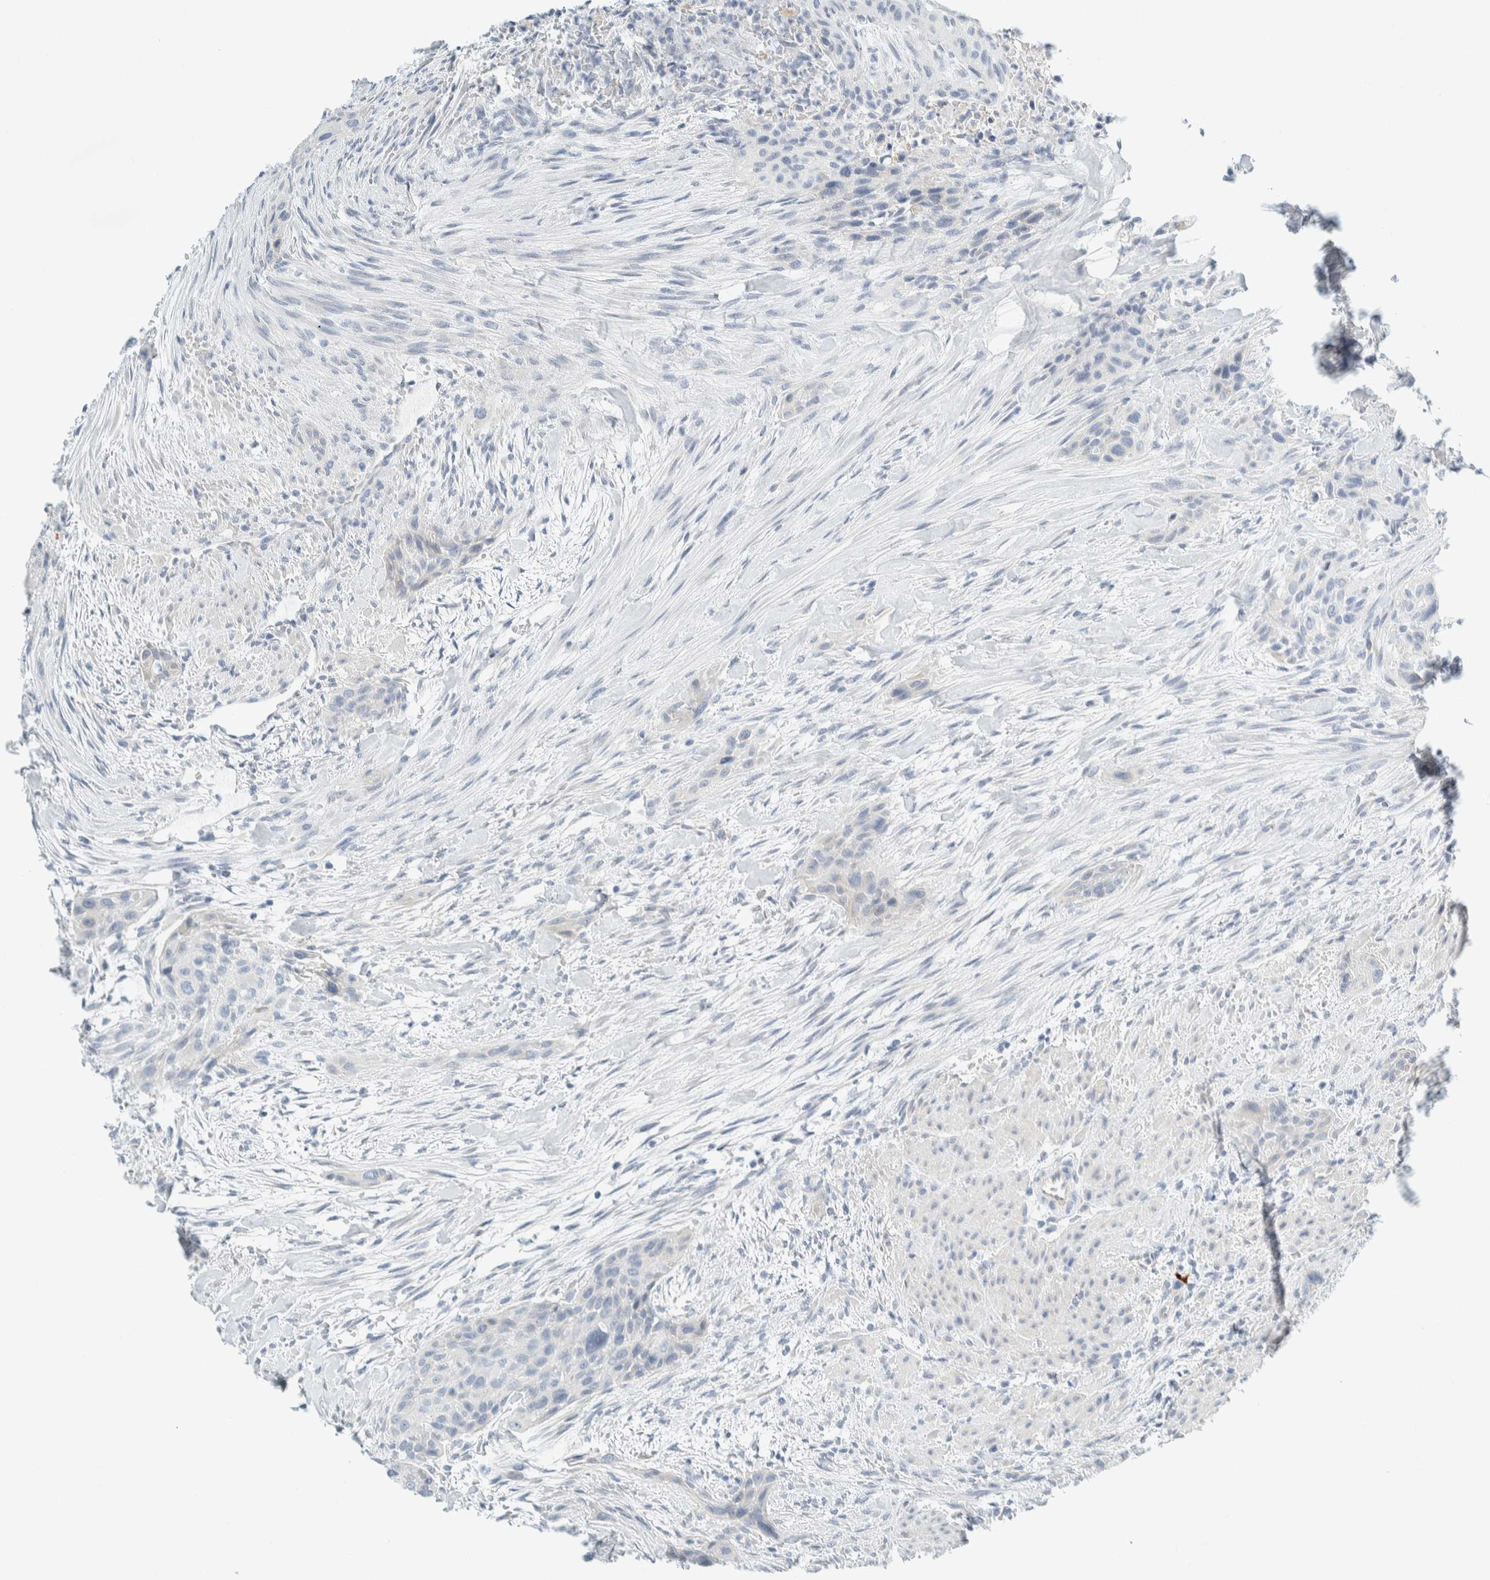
{"staining": {"intensity": "negative", "quantity": "none", "location": "none"}, "tissue": "urothelial cancer", "cell_type": "Tumor cells", "image_type": "cancer", "snomed": [{"axis": "morphology", "description": "Urothelial carcinoma, High grade"}, {"axis": "topography", "description": "Urinary bladder"}], "caption": "Human high-grade urothelial carcinoma stained for a protein using immunohistochemistry exhibits no positivity in tumor cells.", "gene": "ARHGAP27", "patient": {"sex": "male", "age": 35}}